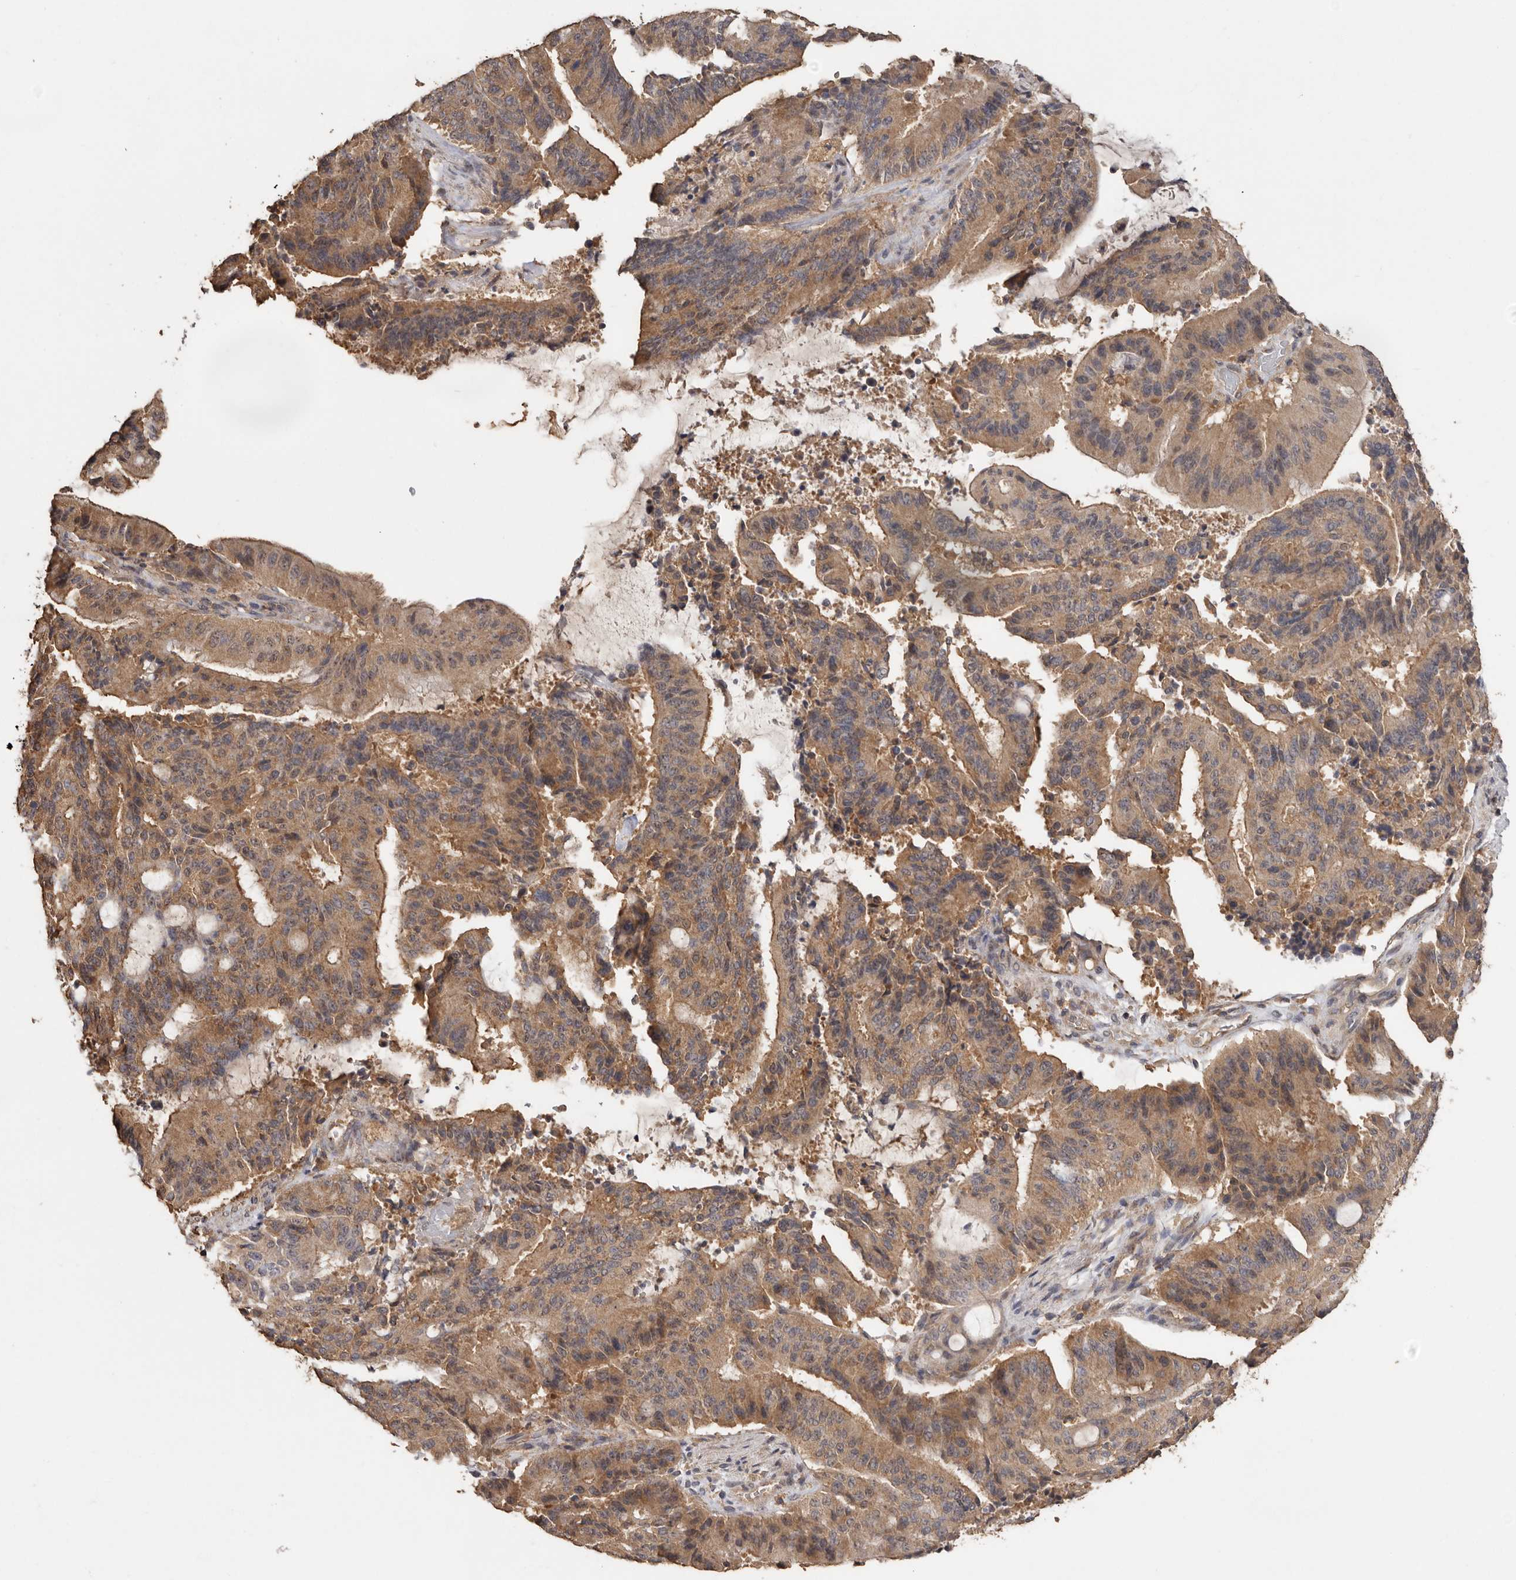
{"staining": {"intensity": "moderate", "quantity": ">75%", "location": "cytoplasmic/membranous"}, "tissue": "liver cancer", "cell_type": "Tumor cells", "image_type": "cancer", "snomed": [{"axis": "morphology", "description": "Normal tissue, NOS"}, {"axis": "morphology", "description": "Cholangiocarcinoma"}, {"axis": "topography", "description": "Liver"}, {"axis": "topography", "description": "Peripheral nerve tissue"}], "caption": "An image showing moderate cytoplasmic/membranous positivity in approximately >75% of tumor cells in liver cancer, as visualized by brown immunohistochemical staining.", "gene": "RWDD1", "patient": {"sex": "female", "age": 73}}